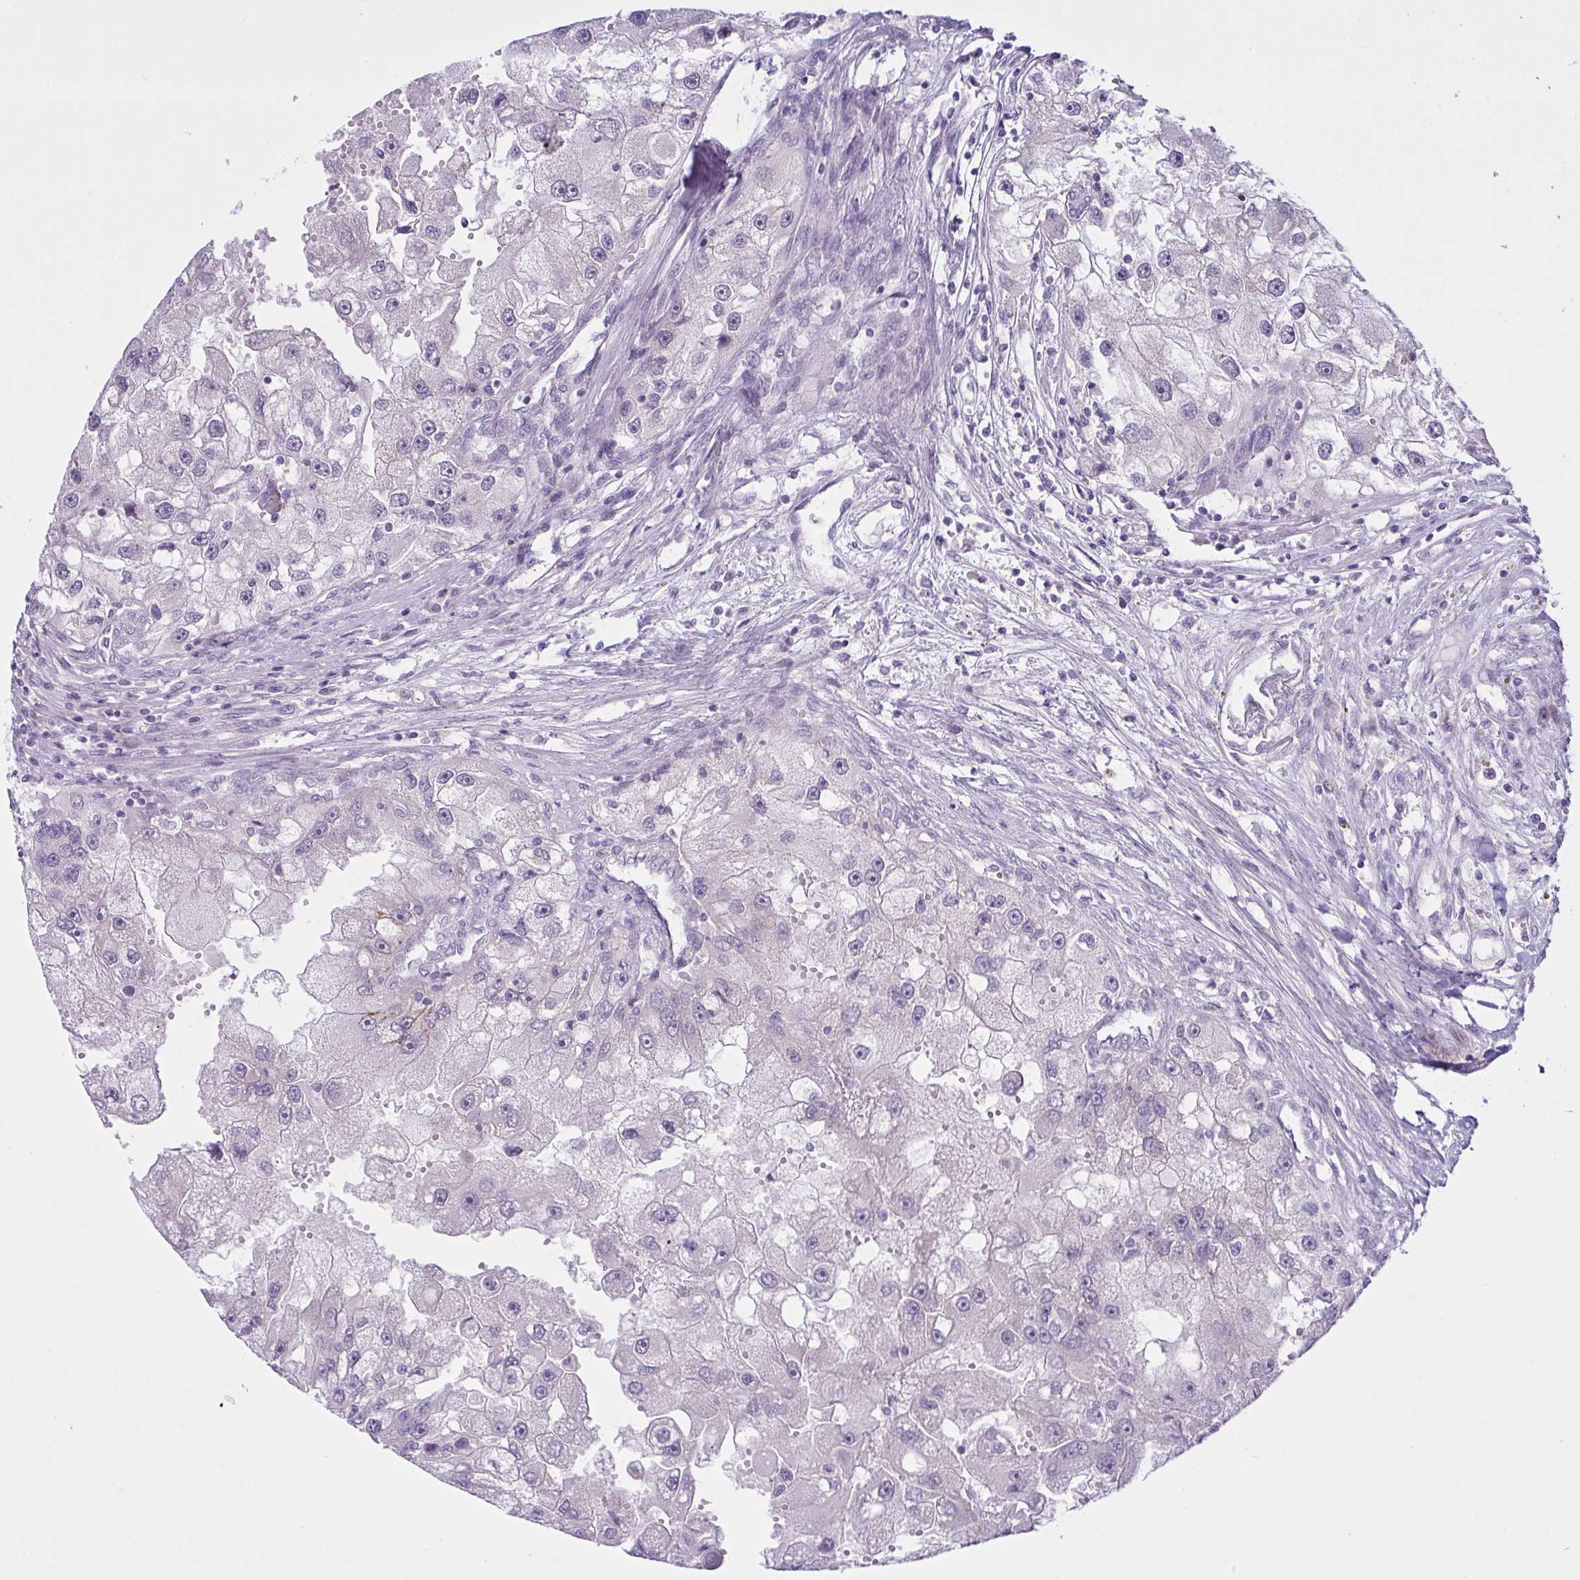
{"staining": {"intensity": "negative", "quantity": "none", "location": "none"}, "tissue": "renal cancer", "cell_type": "Tumor cells", "image_type": "cancer", "snomed": [{"axis": "morphology", "description": "Adenocarcinoma, NOS"}, {"axis": "topography", "description": "Kidney"}], "caption": "This histopathology image is of renal cancer (adenocarcinoma) stained with IHC to label a protein in brown with the nuclei are counter-stained blue. There is no staining in tumor cells.", "gene": "SYNPO2L", "patient": {"sex": "male", "age": 63}}